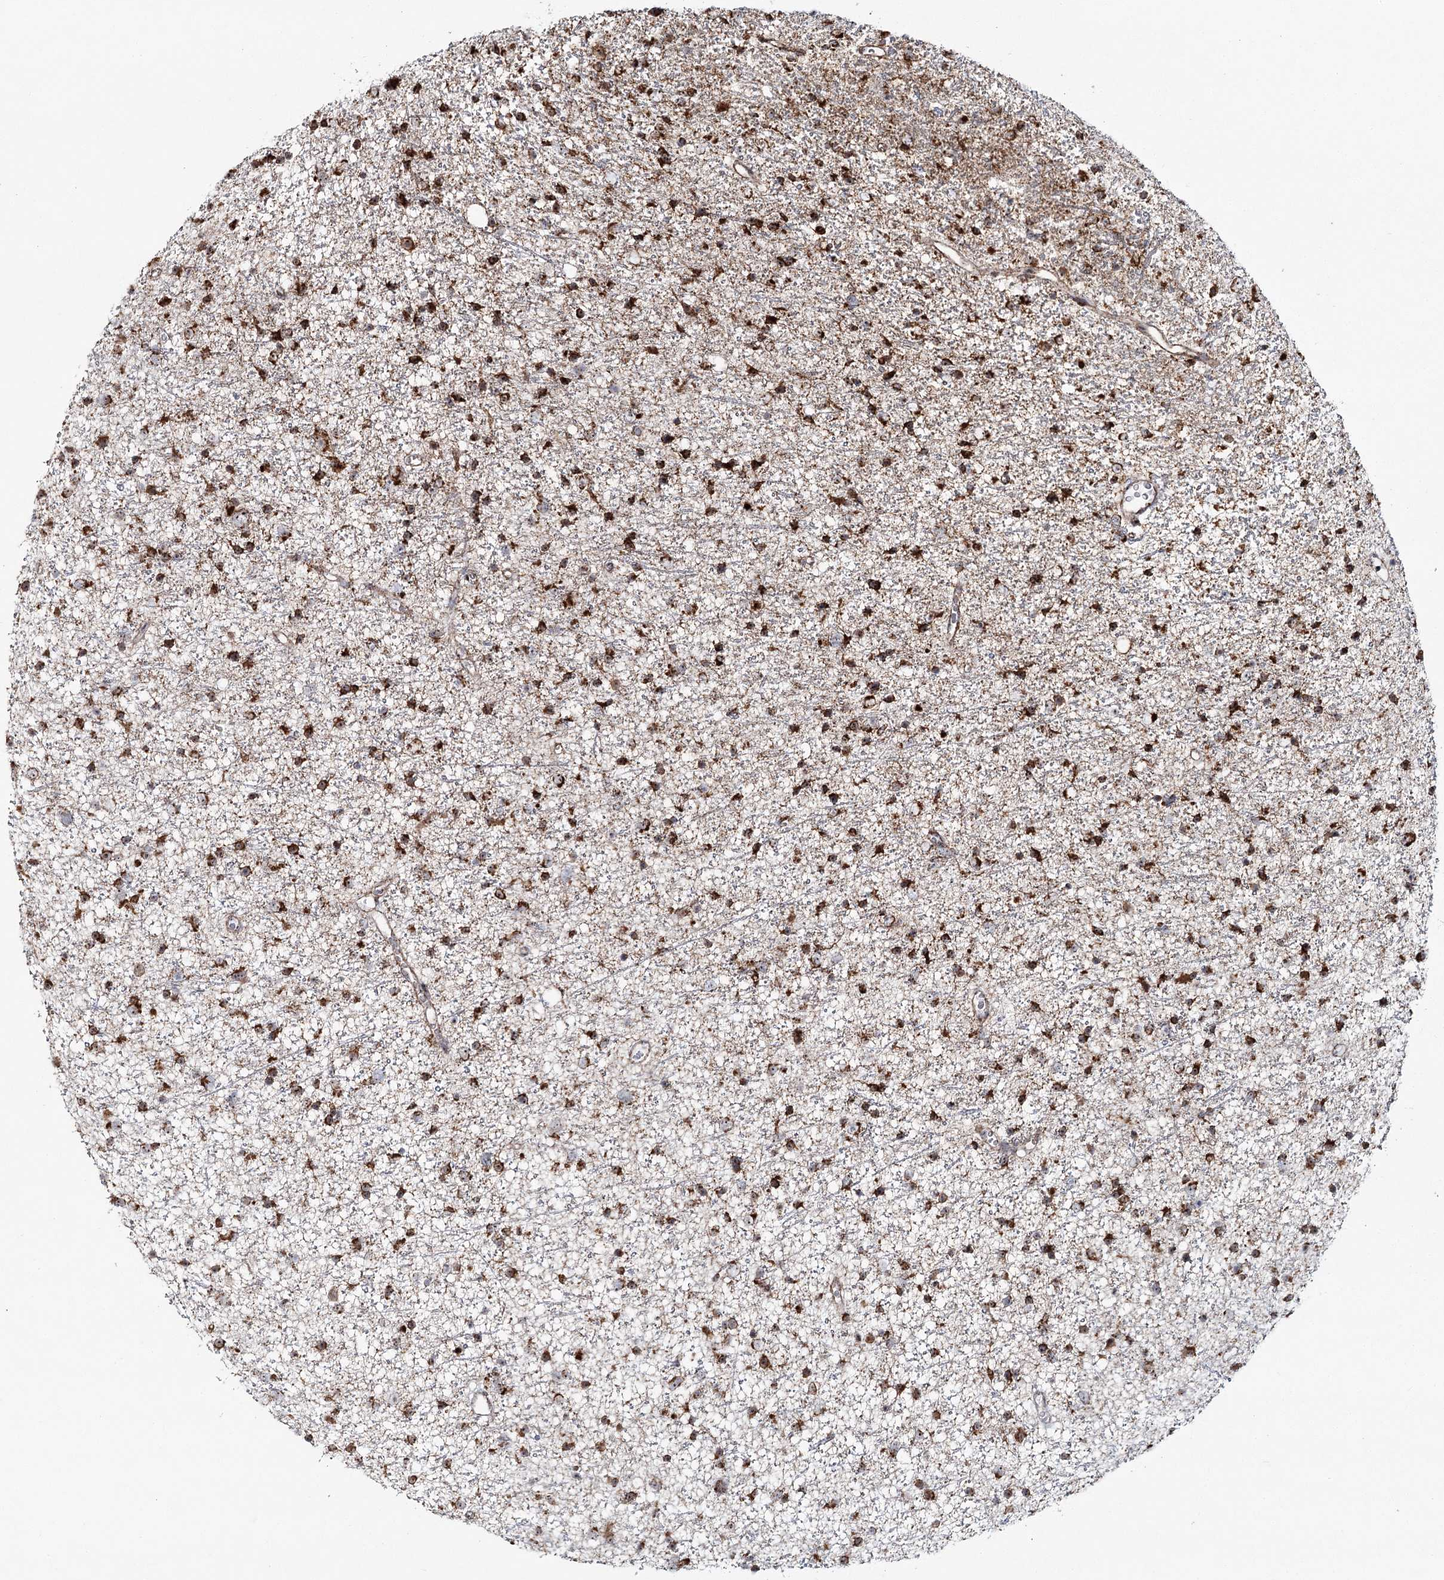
{"staining": {"intensity": "strong", "quantity": "25%-75%", "location": "cytoplasmic/membranous"}, "tissue": "glioma", "cell_type": "Tumor cells", "image_type": "cancer", "snomed": [{"axis": "morphology", "description": "Glioma, malignant, Low grade"}, {"axis": "topography", "description": "Cerebral cortex"}], "caption": "Approximately 25%-75% of tumor cells in human glioma reveal strong cytoplasmic/membranous protein positivity as visualized by brown immunohistochemical staining.", "gene": "ATAD1", "patient": {"sex": "female", "age": 39}}